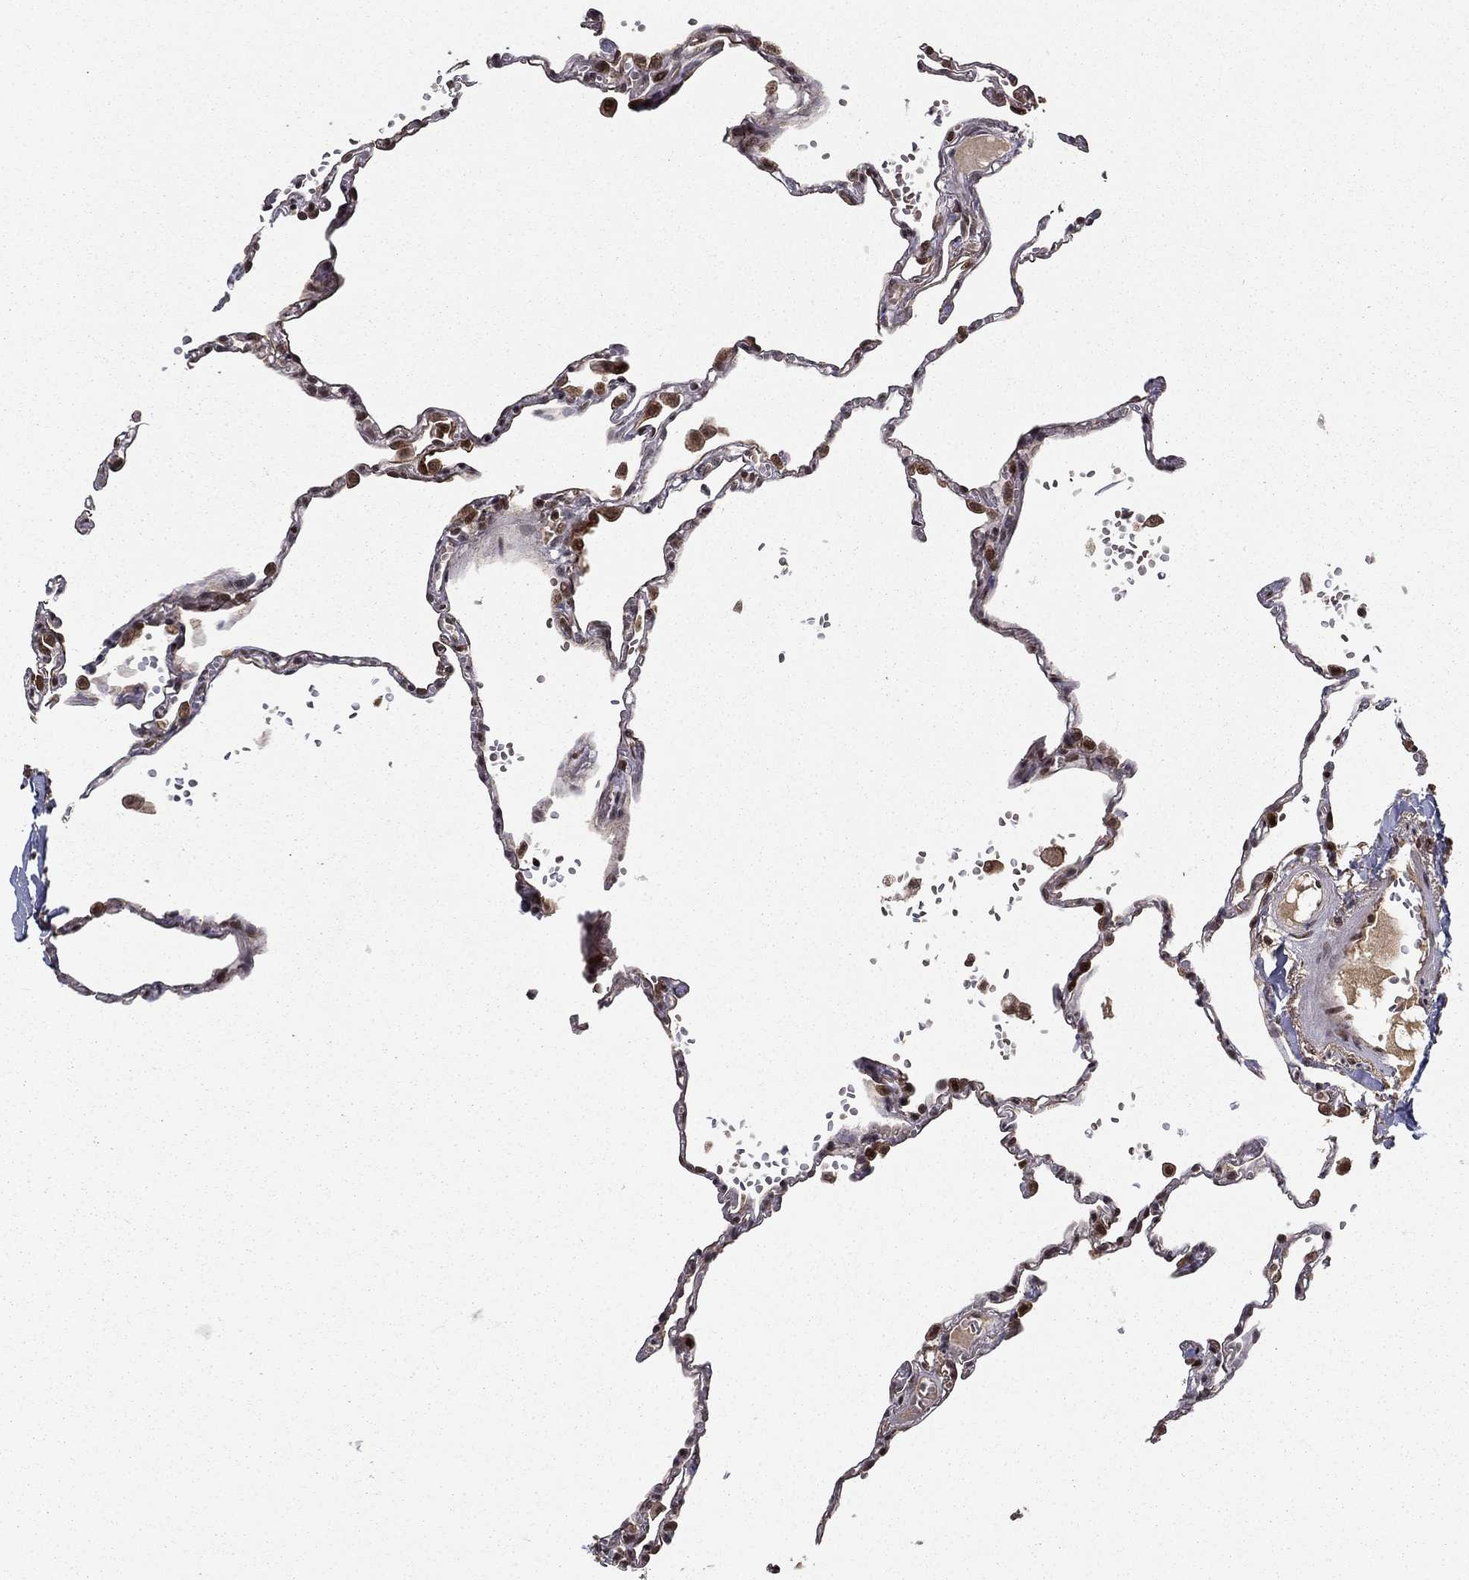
{"staining": {"intensity": "negative", "quantity": "none", "location": "none"}, "tissue": "lung", "cell_type": "Alveolar cells", "image_type": "normal", "snomed": [{"axis": "morphology", "description": "Normal tissue, NOS"}, {"axis": "topography", "description": "Lung"}], "caption": "DAB immunohistochemical staining of normal lung displays no significant staining in alveolar cells.", "gene": "CDCA7L", "patient": {"sex": "male", "age": 78}}